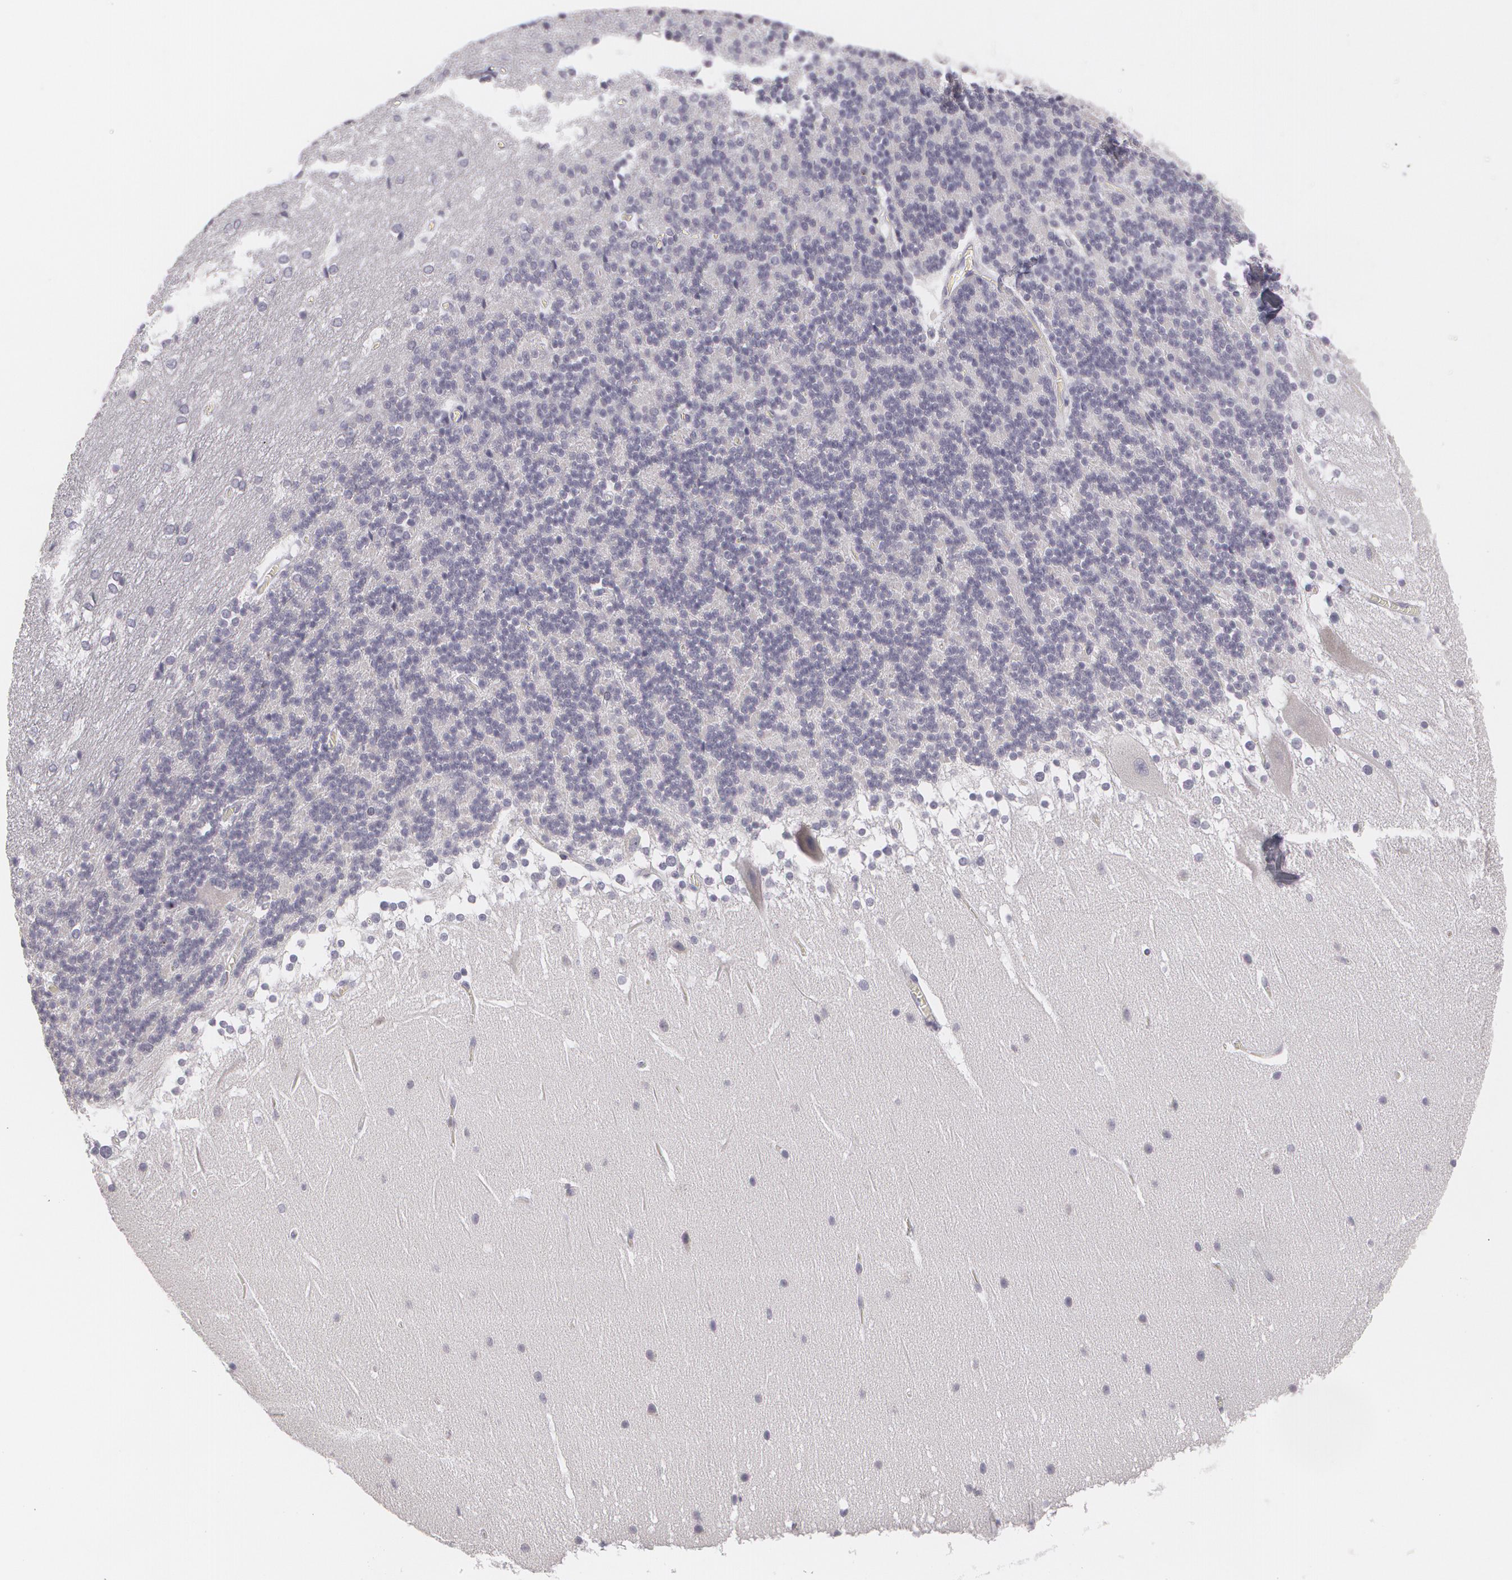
{"staining": {"intensity": "negative", "quantity": "none", "location": "none"}, "tissue": "cerebellum", "cell_type": "Cells in granular layer", "image_type": "normal", "snomed": [{"axis": "morphology", "description": "Normal tissue, NOS"}, {"axis": "topography", "description": "Cerebellum"}], "caption": "The immunohistochemistry (IHC) image has no significant staining in cells in granular layer of cerebellum.", "gene": "MBNL3", "patient": {"sex": "female", "age": 19}}